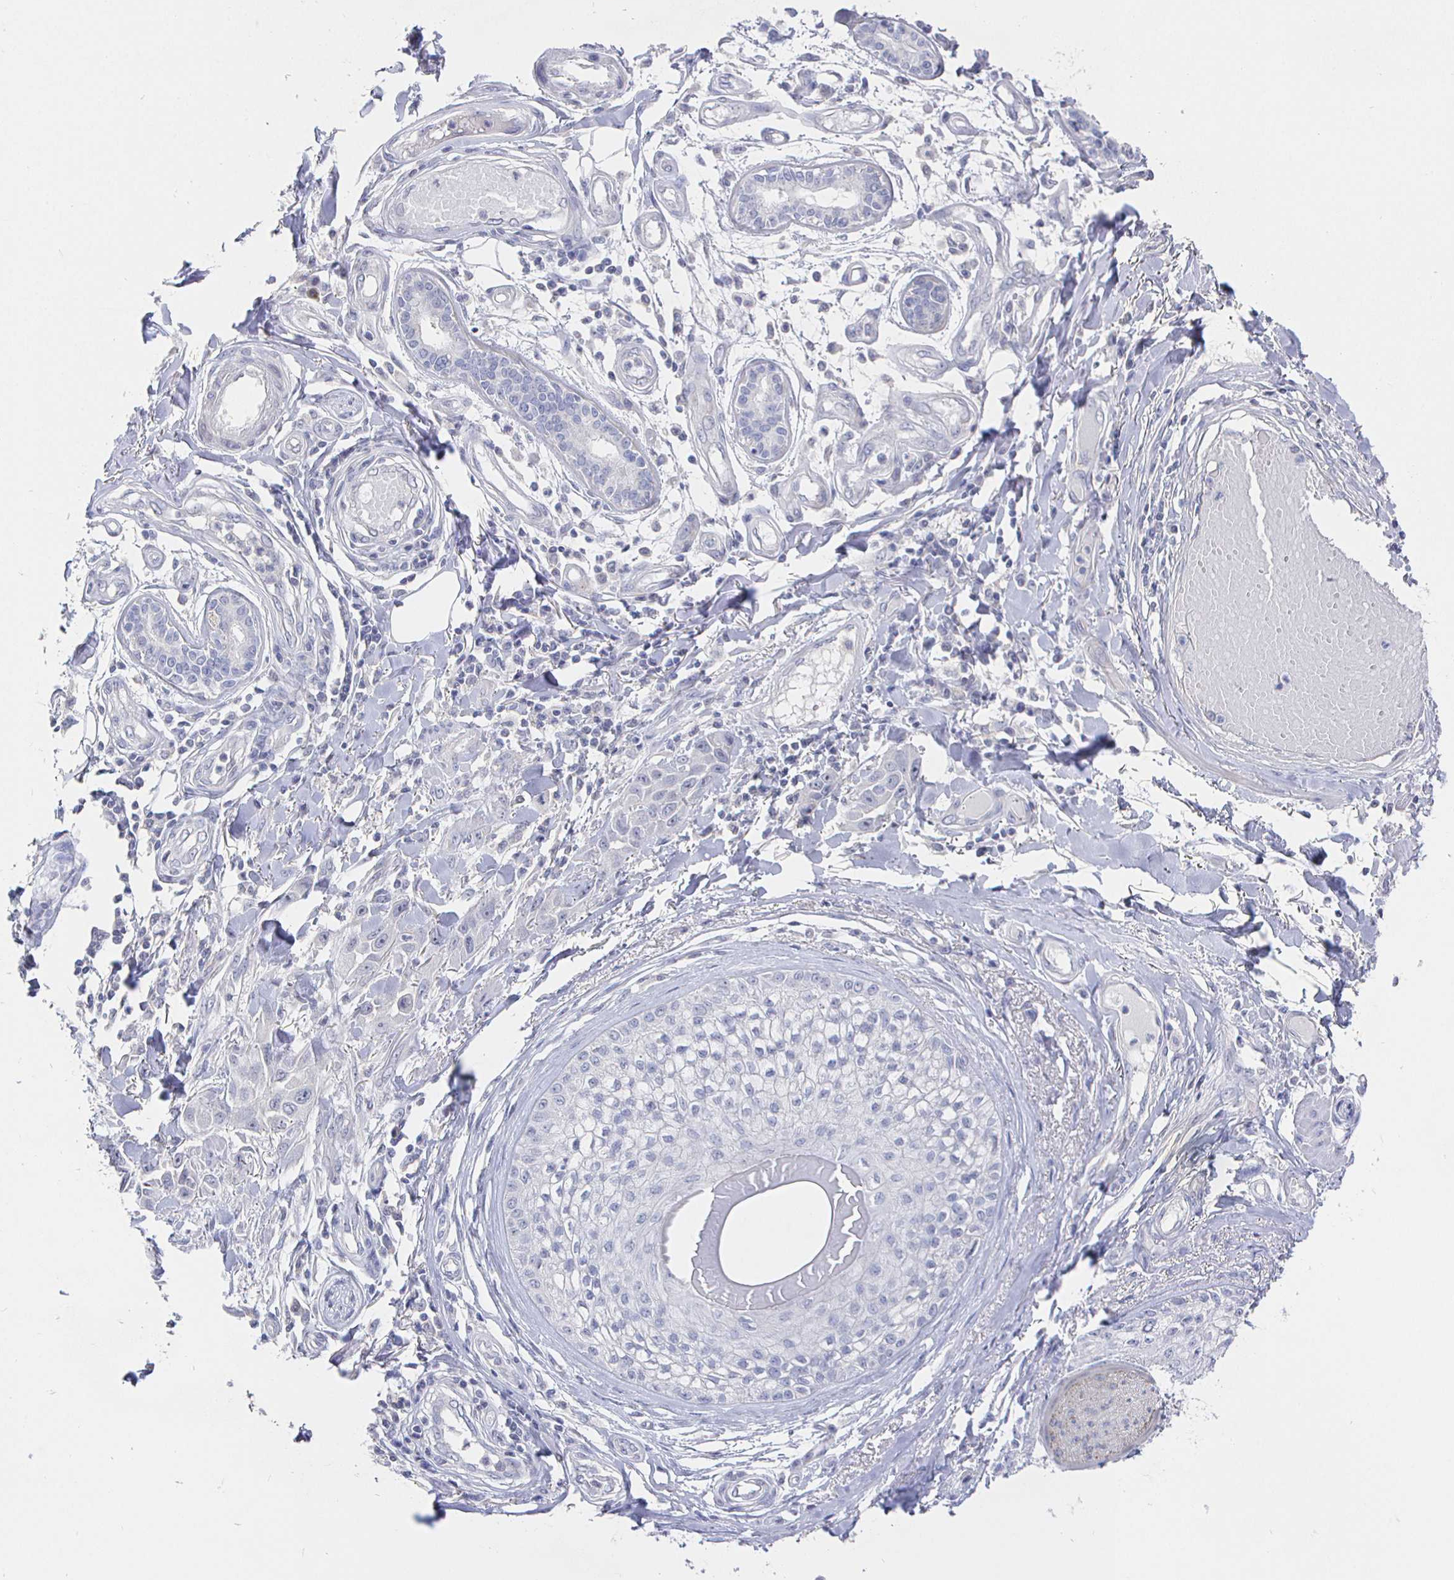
{"staining": {"intensity": "negative", "quantity": "none", "location": "none"}, "tissue": "skin cancer", "cell_type": "Tumor cells", "image_type": "cancer", "snomed": [{"axis": "morphology", "description": "Squamous cell carcinoma, NOS"}, {"axis": "topography", "description": "Skin"}], "caption": "IHC photomicrograph of neoplastic tissue: human skin cancer (squamous cell carcinoma) stained with DAB (3,3'-diaminobenzidine) shows no significant protein staining in tumor cells.", "gene": "LRRC23", "patient": {"sex": "female", "age": 69}}